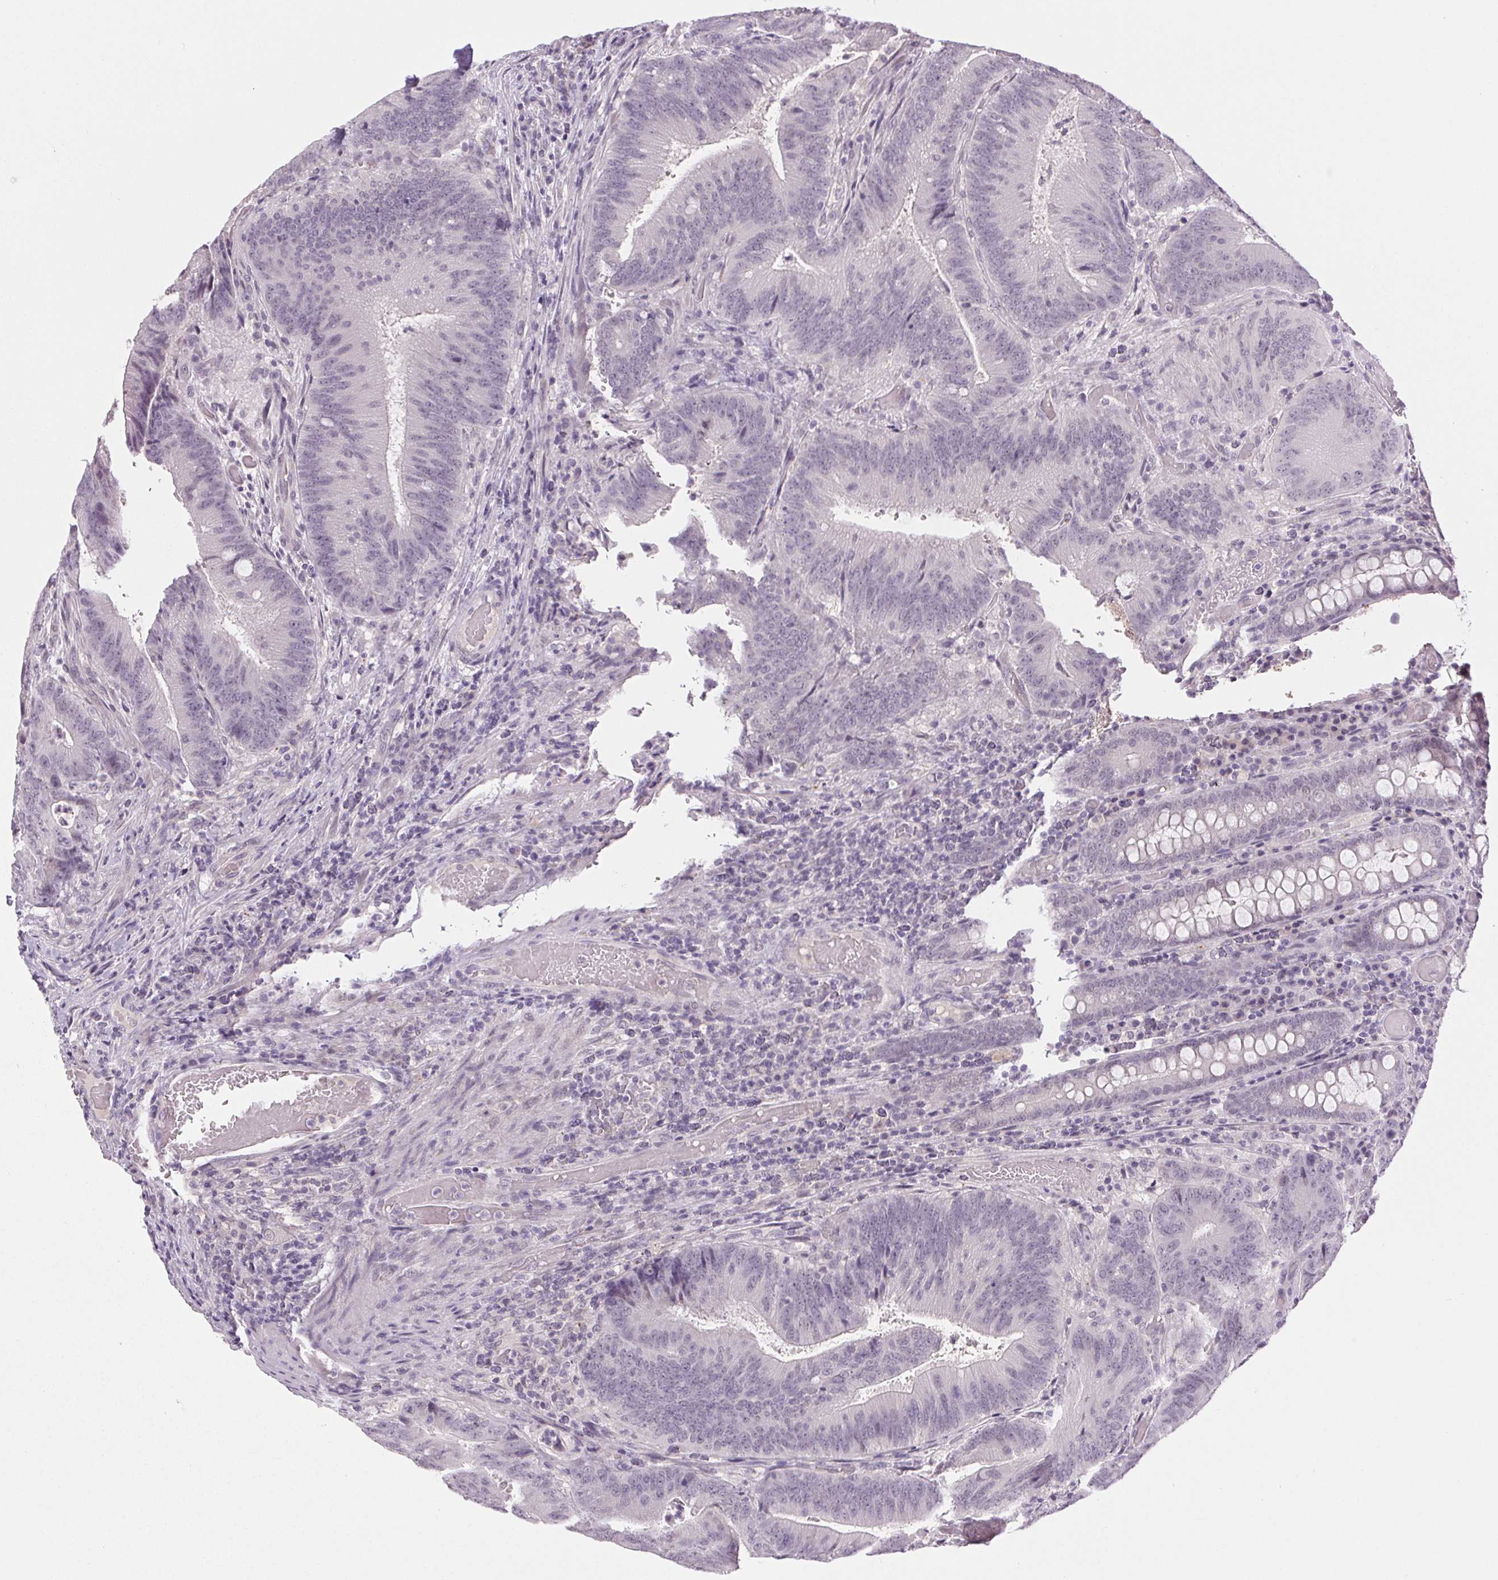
{"staining": {"intensity": "negative", "quantity": "none", "location": "none"}, "tissue": "colorectal cancer", "cell_type": "Tumor cells", "image_type": "cancer", "snomed": [{"axis": "morphology", "description": "Adenocarcinoma, NOS"}, {"axis": "topography", "description": "Colon"}], "caption": "There is no significant expression in tumor cells of colorectal cancer.", "gene": "FAM168A", "patient": {"sex": "female", "age": 43}}